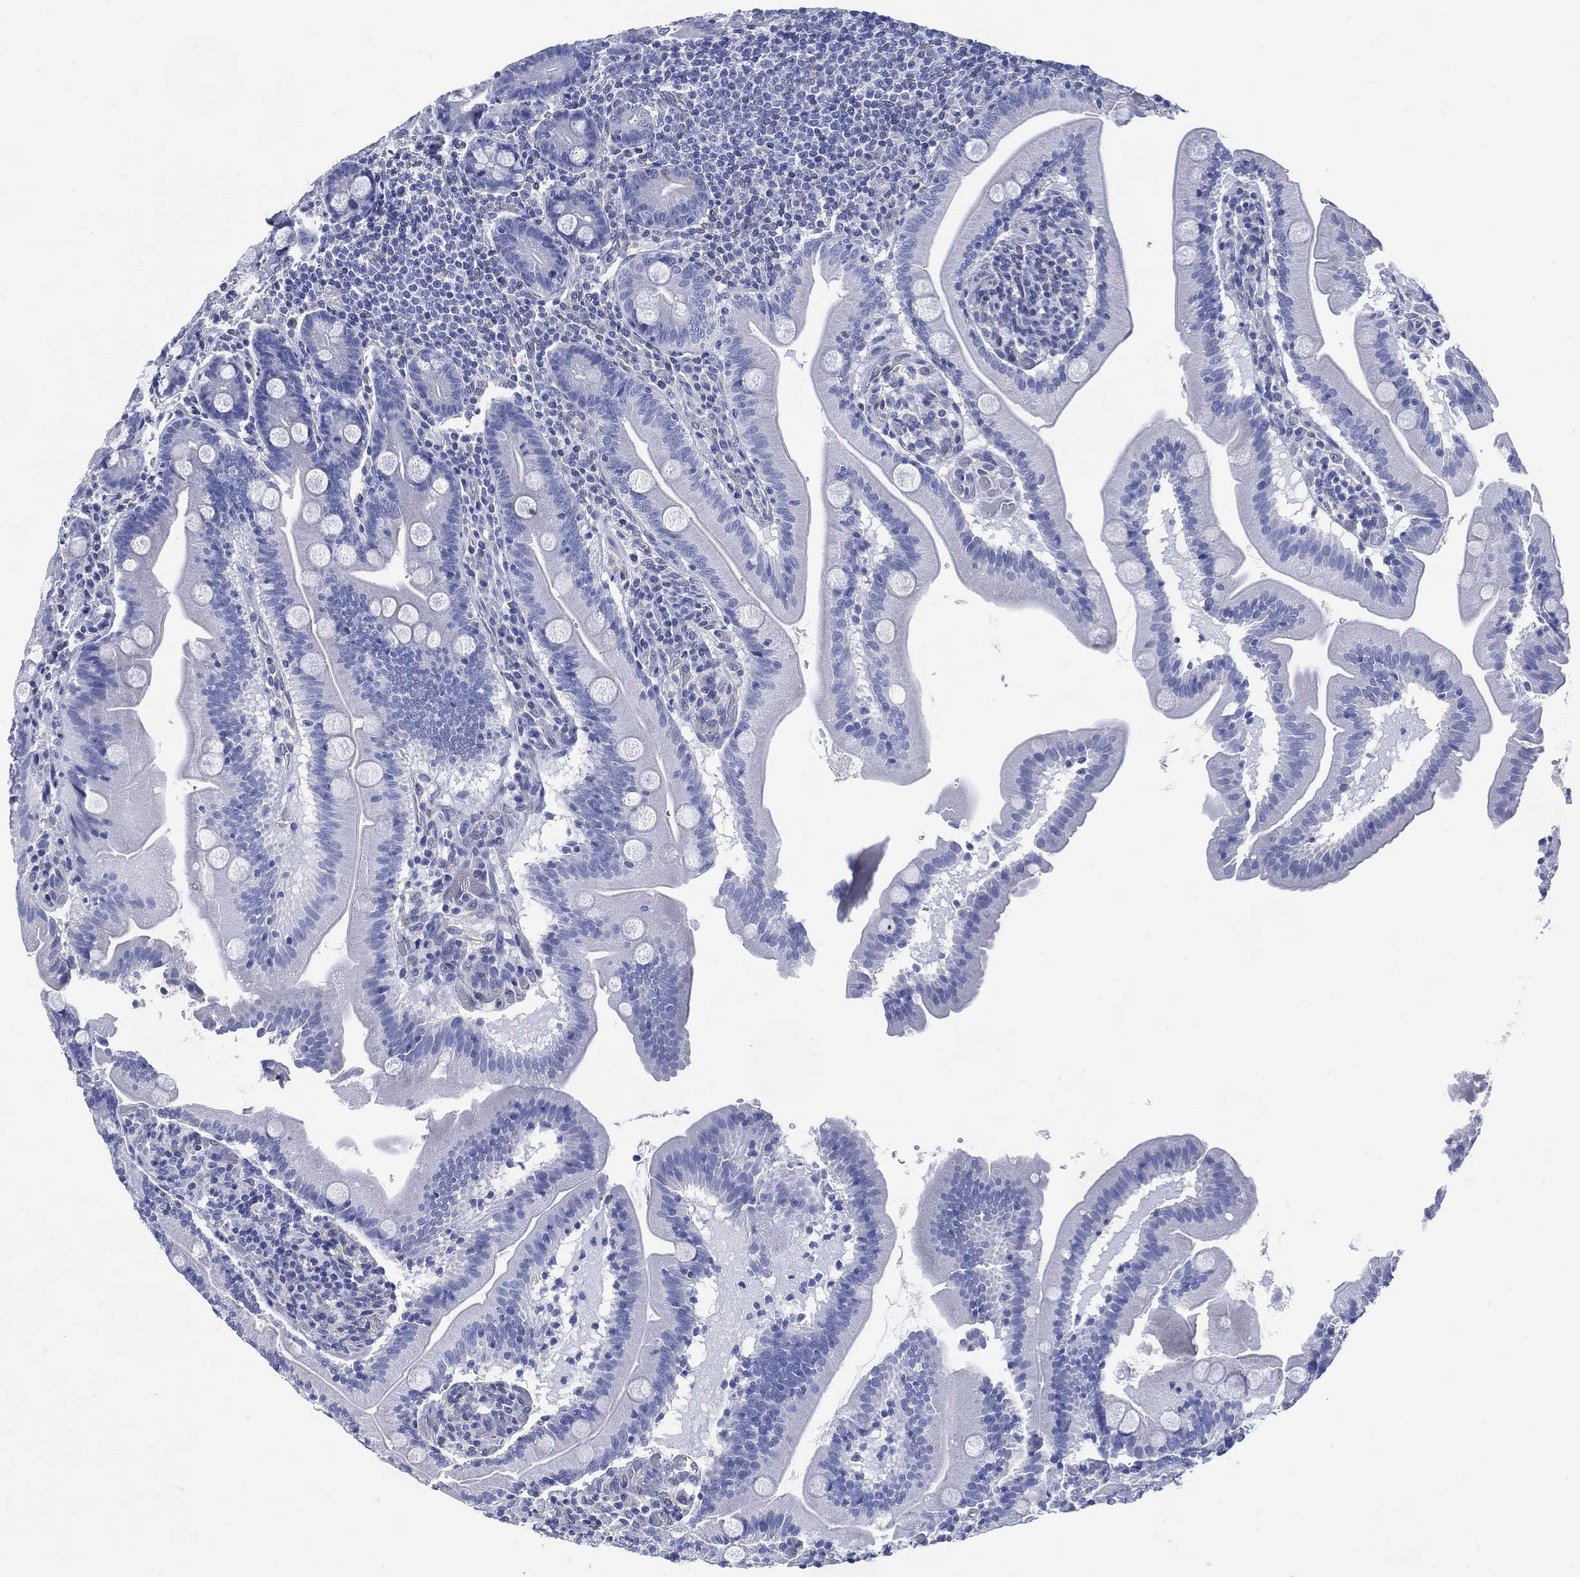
{"staining": {"intensity": "negative", "quantity": "none", "location": "none"}, "tissue": "small intestine", "cell_type": "Glandular cells", "image_type": "normal", "snomed": [{"axis": "morphology", "description": "Normal tissue, NOS"}, {"axis": "topography", "description": "Small intestine"}], "caption": "Glandular cells are negative for protein expression in unremarkable human small intestine.", "gene": "DDI1", "patient": {"sex": "male", "age": 37}}